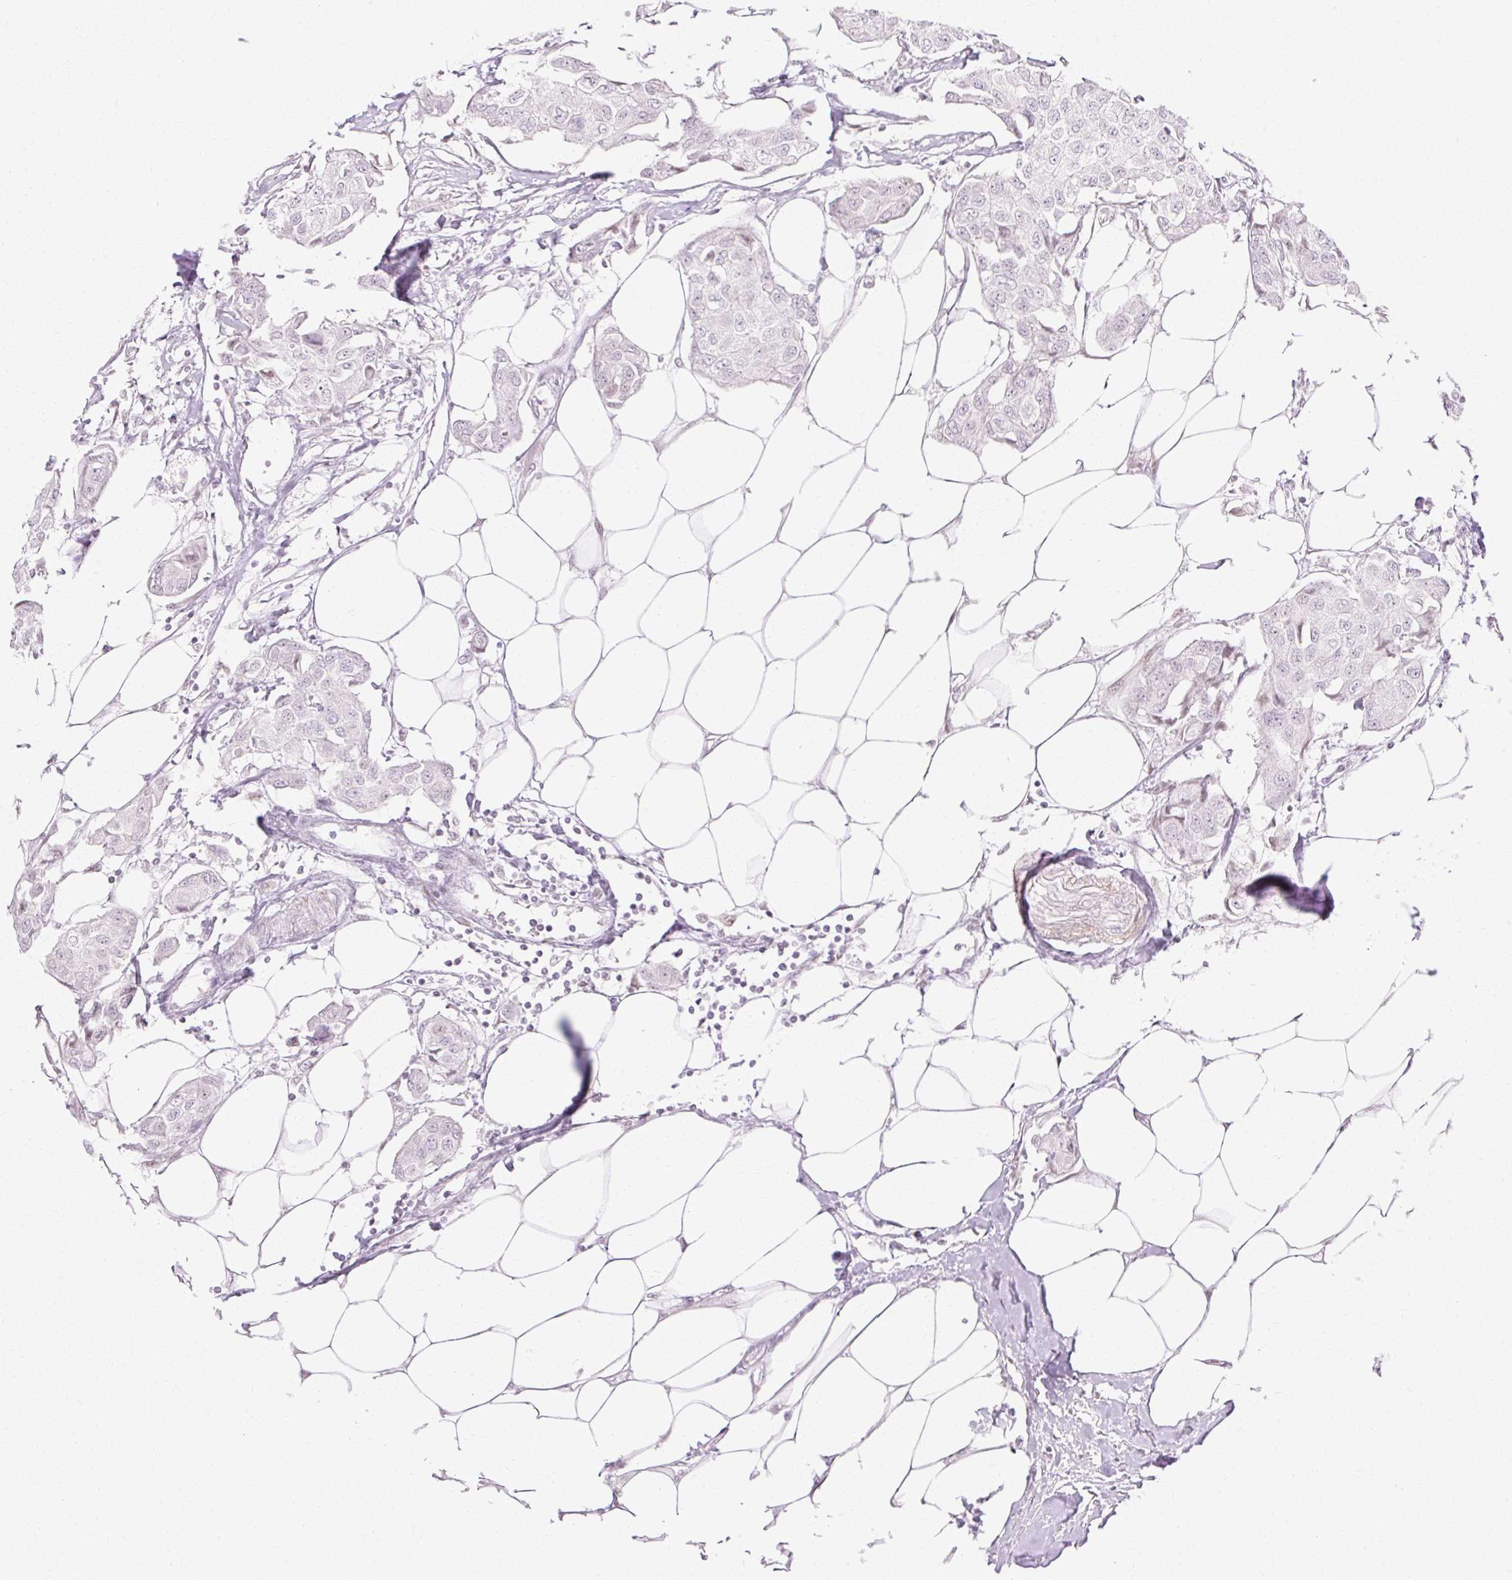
{"staining": {"intensity": "negative", "quantity": "none", "location": "none"}, "tissue": "breast cancer", "cell_type": "Tumor cells", "image_type": "cancer", "snomed": [{"axis": "morphology", "description": "Duct carcinoma"}, {"axis": "topography", "description": "Breast"}, {"axis": "topography", "description": "Lymph node"}], "caption": "Image shows no protein expression in tumor cells of infiltrating ductal carcinoma (breast) tissue. (Brightfield microscopy of DAB (3,3'-diaminobenzidine) immunohistochemistry (IHC) at high magnification).", "gene": "C3orf49", "patient": {"sex": "female", "age": 80}}